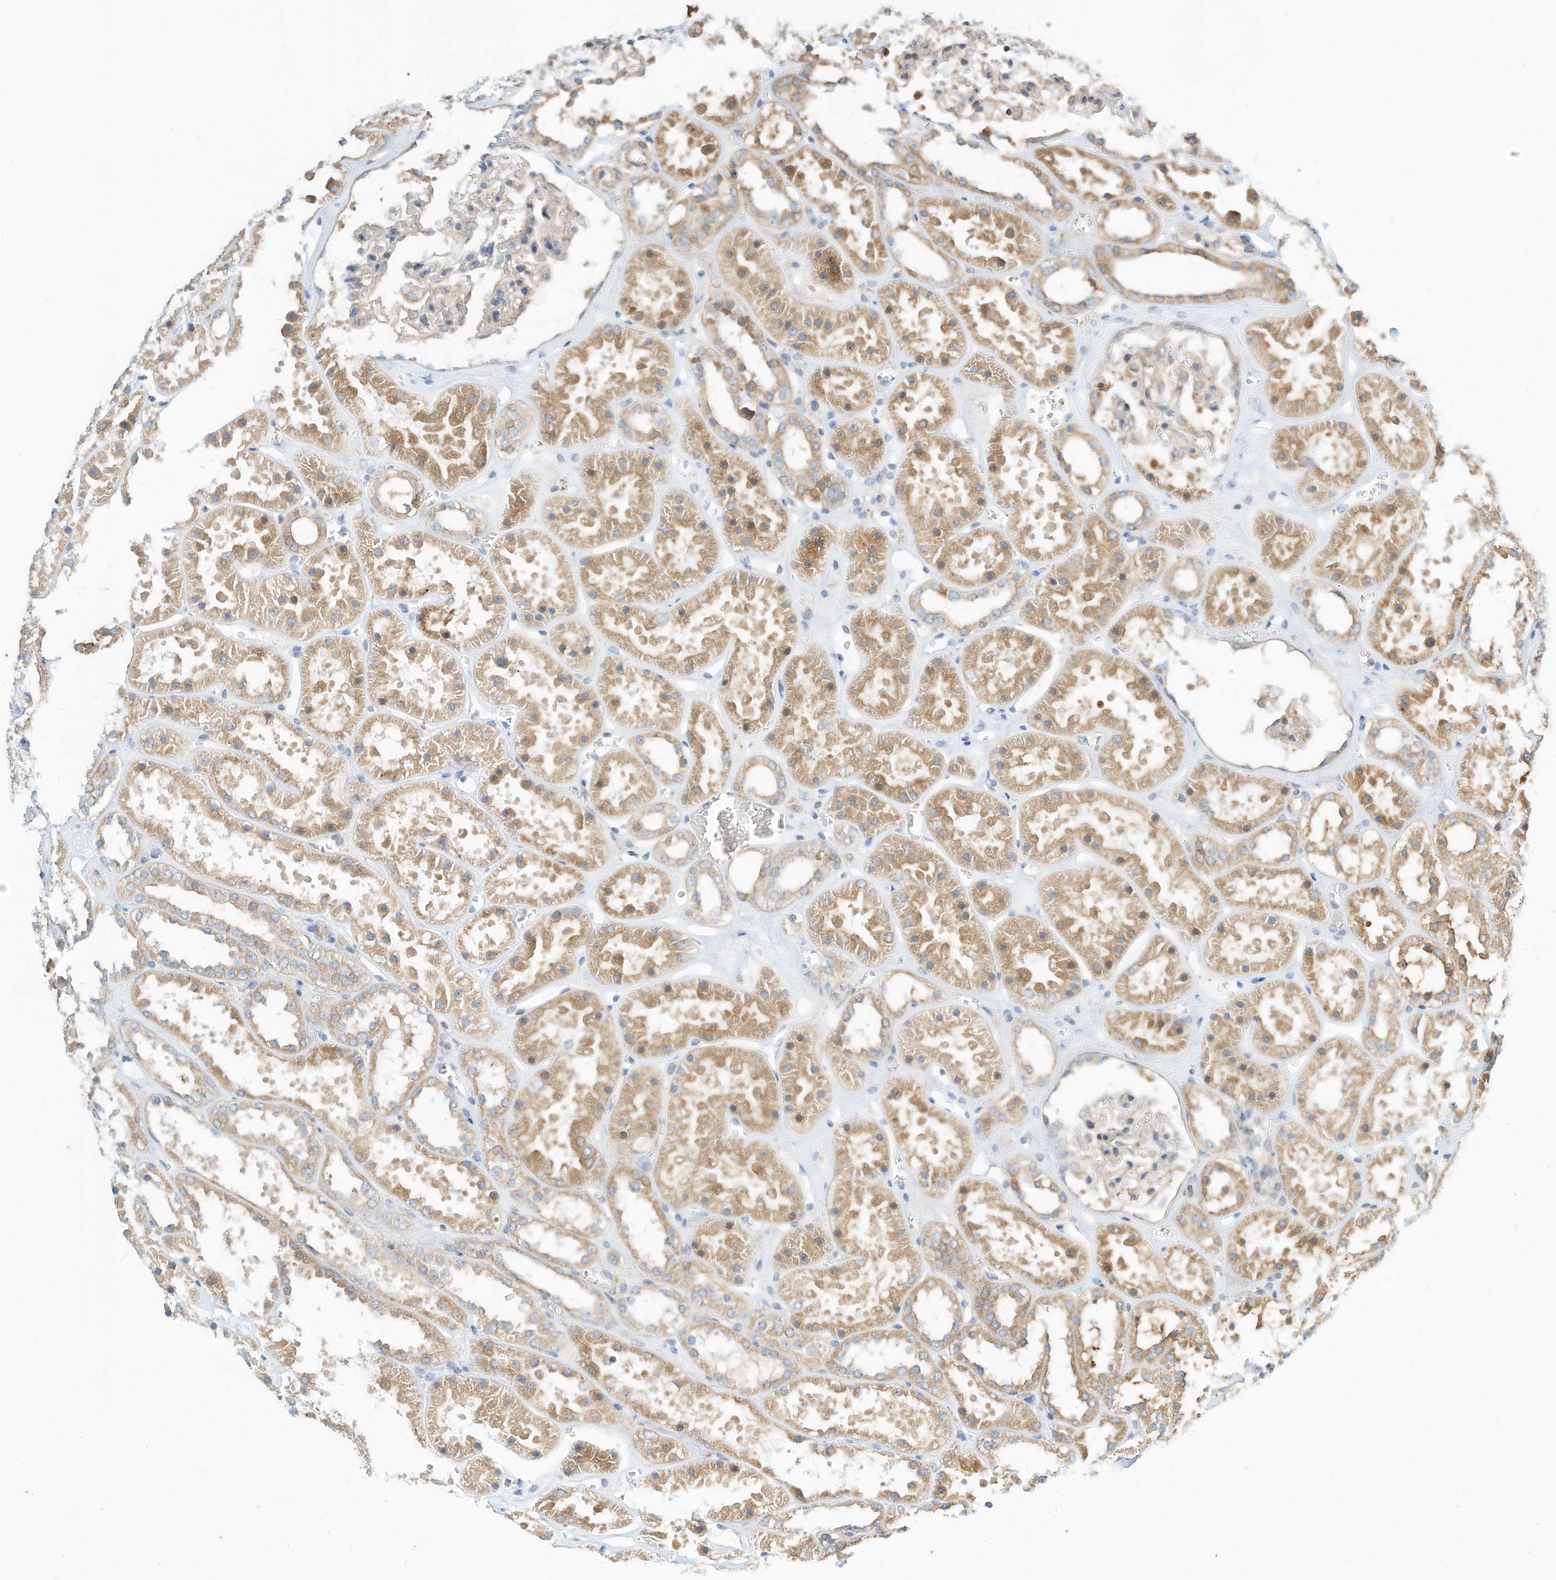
{"staining": {"intensity": "weak", "quantity": "<25%", "location": "cytoplasmic/membranous"}, "tissue": "kidney", "cell_type": "Cells in glomeruli", "image_type": "normal", "snomed": [{"axis": "morphology", "description": "Normal tissue, NOS"}, {"axis": "topography", "description": "Kidney"}], "caption": "An image of kidney stained for a protein exhibits no brown staining in cells in glomeruli.", "gene": "OFD1", "patient": {"sex": "female", "age": 41}}